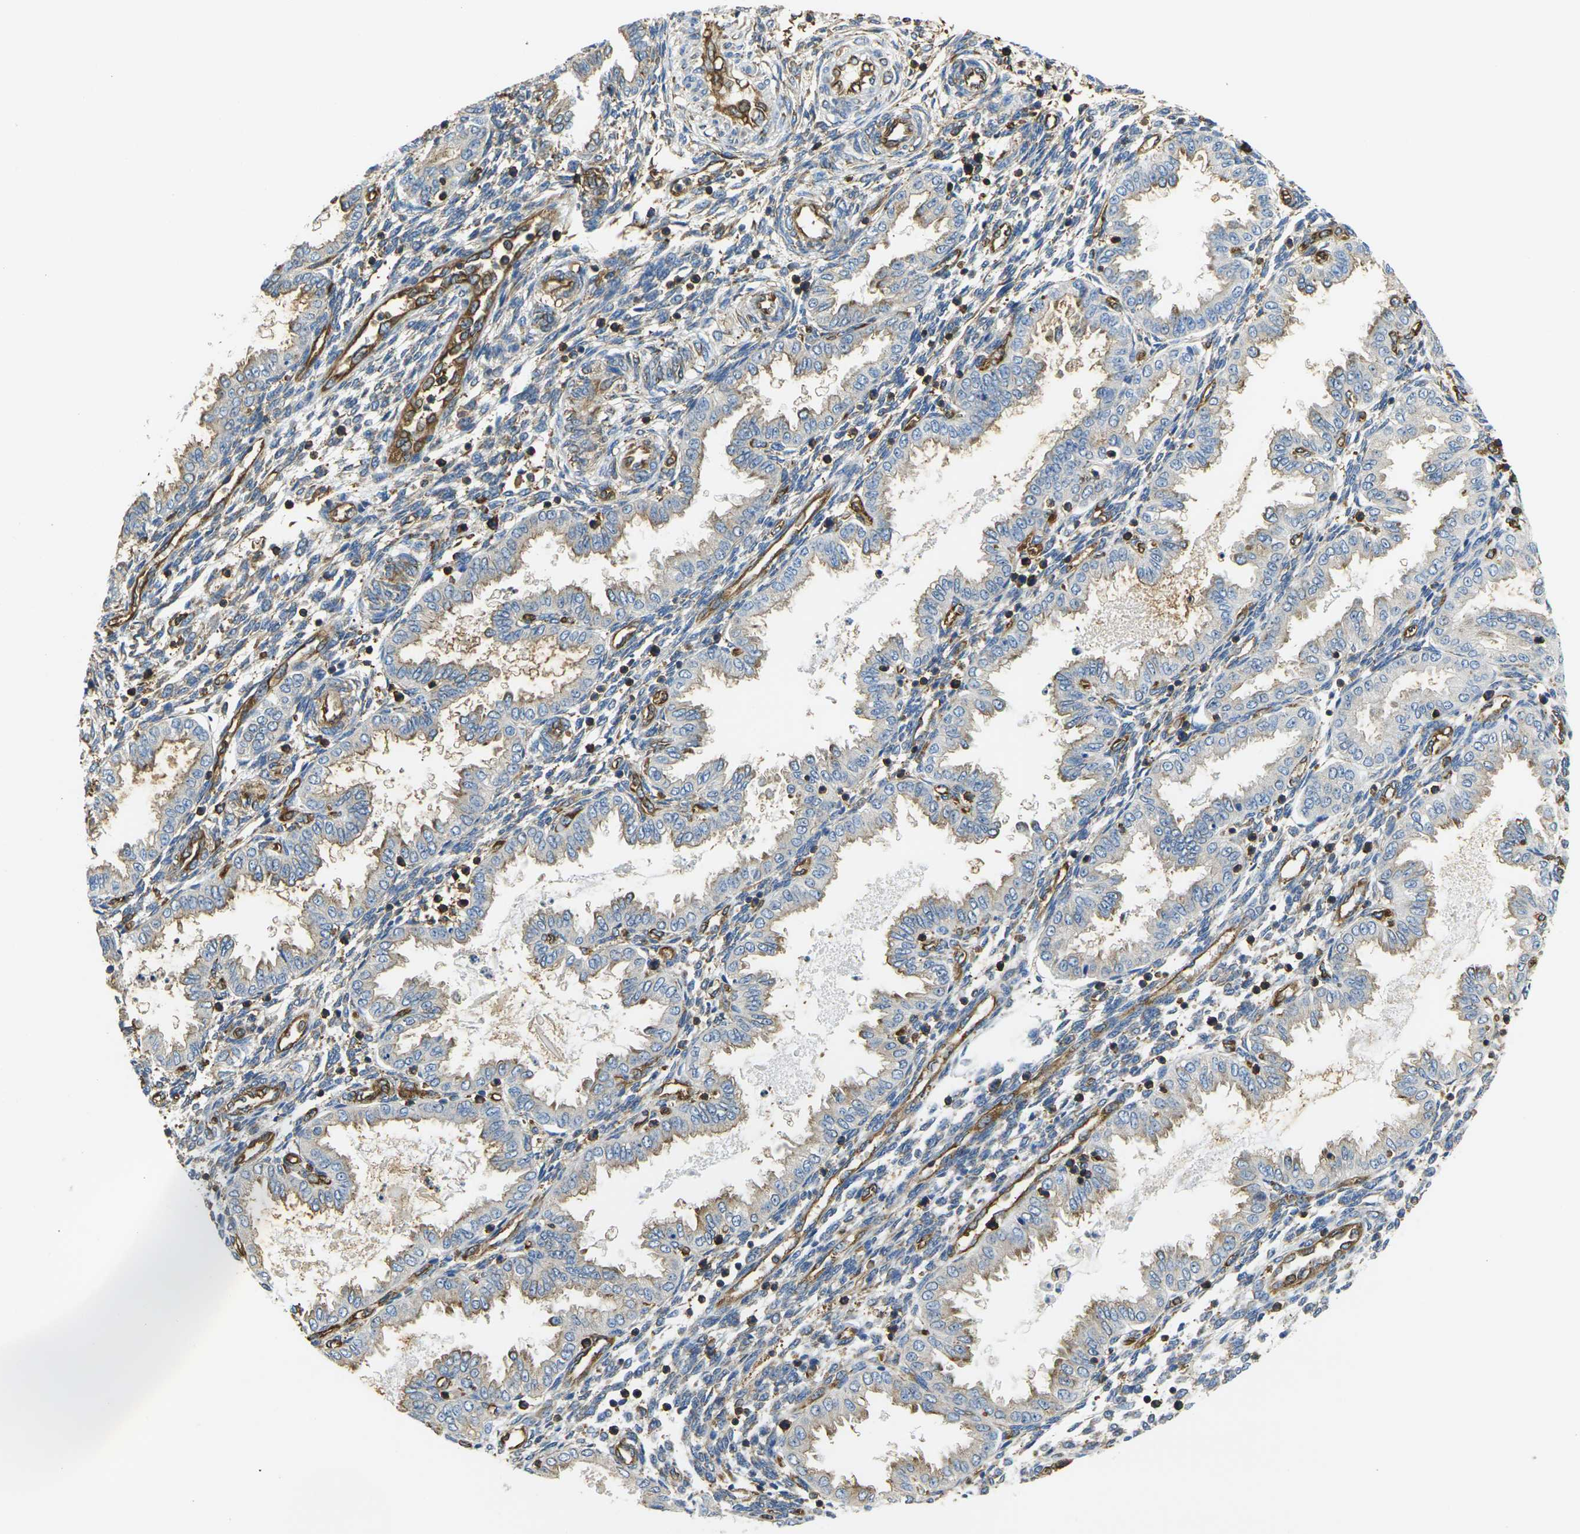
{"staining": {"intensity": "weak", "quantity": "25%-75%", "location": "cytoplasmic/membranous"}, "tissue": "endometrium", "cell_type": "Cells in endometrial stroma", "image_type": "normal", "snomed": [{"axis": "morphology", "description": "Normal tissue, NOS"}, {"axis": "topography", "description": "Endometrium"}], "caption": "This is a micrograph of immunohistochemistry staining of benign endometrium, which shows weak positivity in the cytoplasmic/membranous of cells in endometrial stroma.", "gene": "FAM110D", "patient": {"sex": "female", "age": 33}}